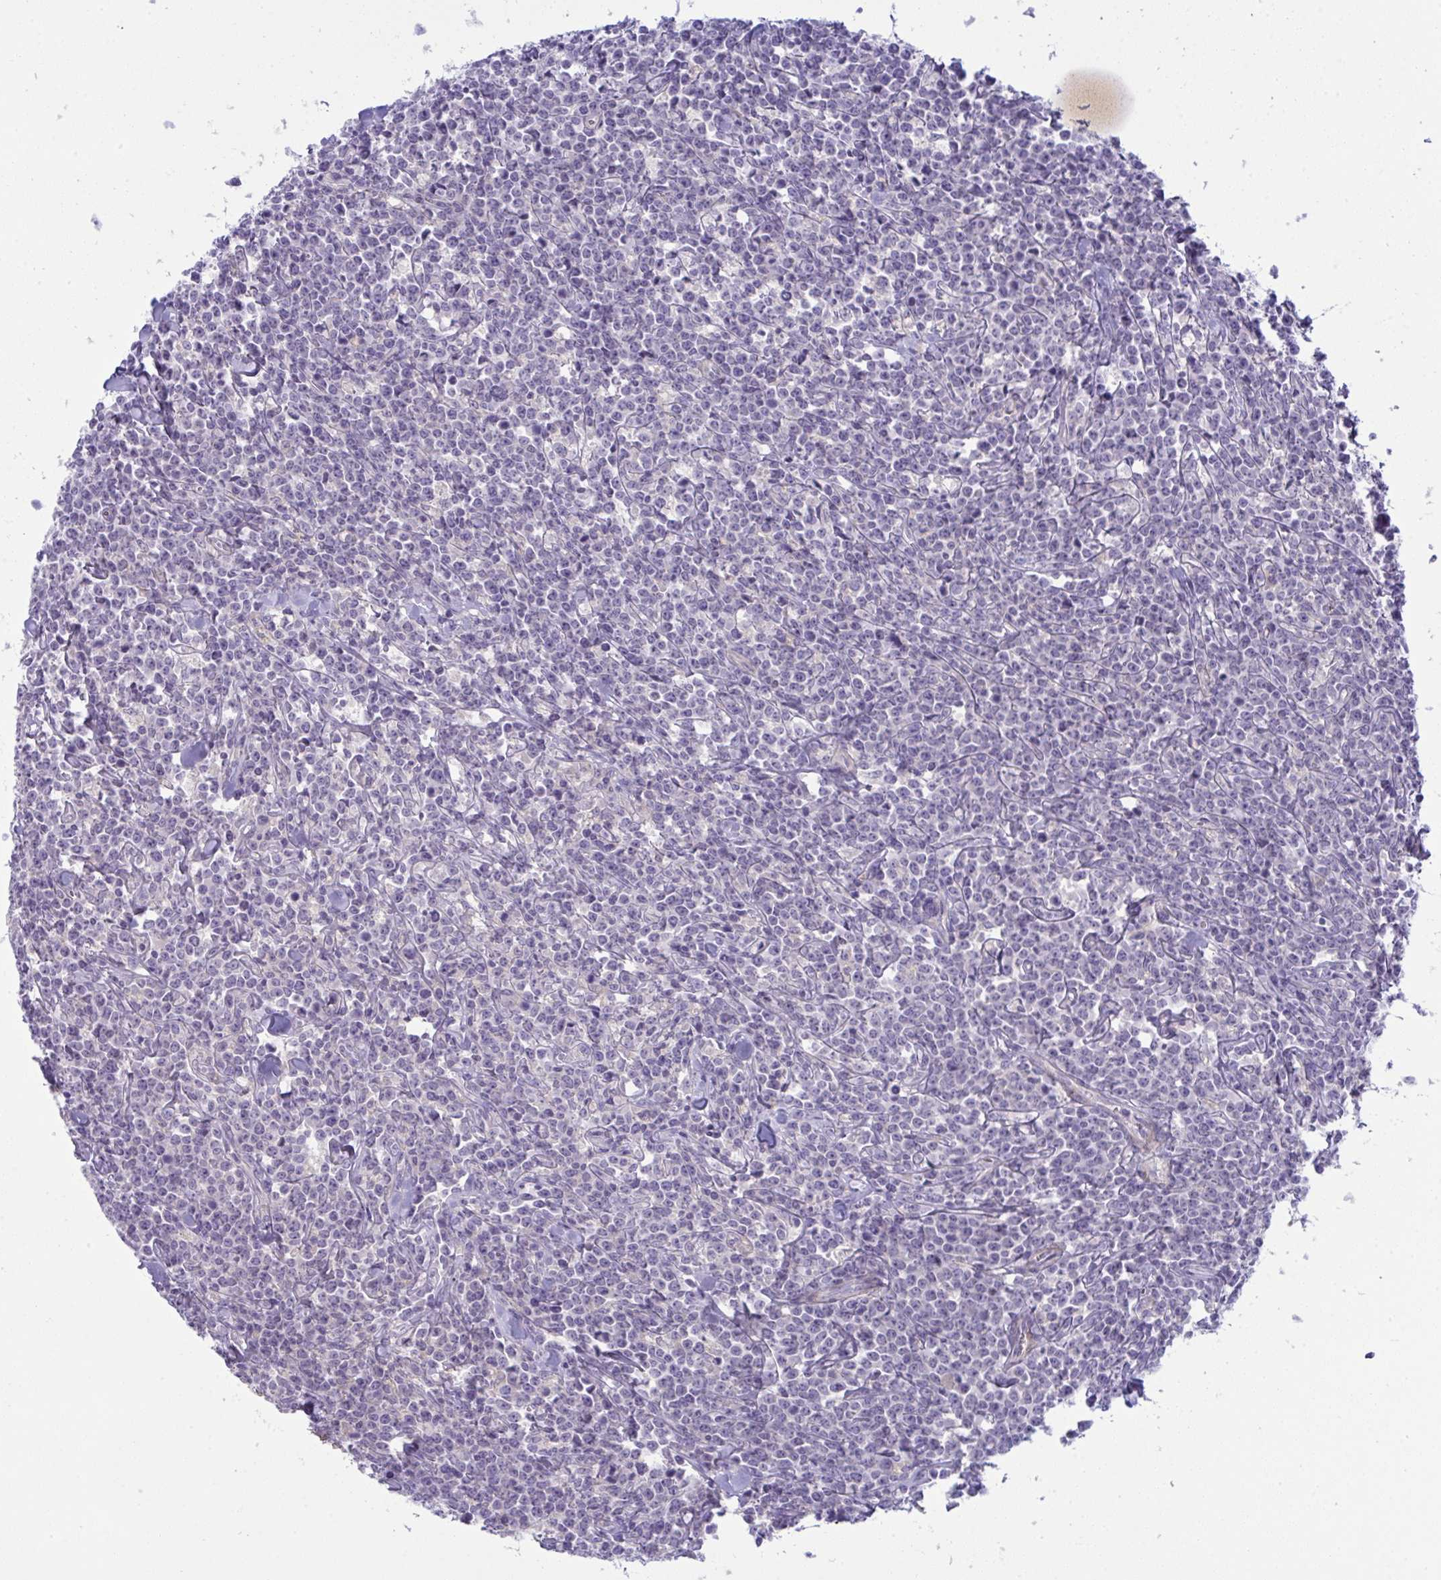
{"staining": {"intensity": "negative", "quantity": "none", "location": "none"}, "tissue": "lymphoma", "cell_type": "Tumor cells", "image_type": "cancer", "snomed": [{"axis": "morphology", "description": "Malignant lymphoma, non-Hodgkin's type, High grade"}, {"axis": "topography", "description": "Small intestine"}], "caption": "Photomicrograph shows no significant protein staining in tumor cells of high-grade malignant lymphoma, non-Hodgkin's type.", "gene": "SPTB", "patient": {"sex": "female", "age": 56}}